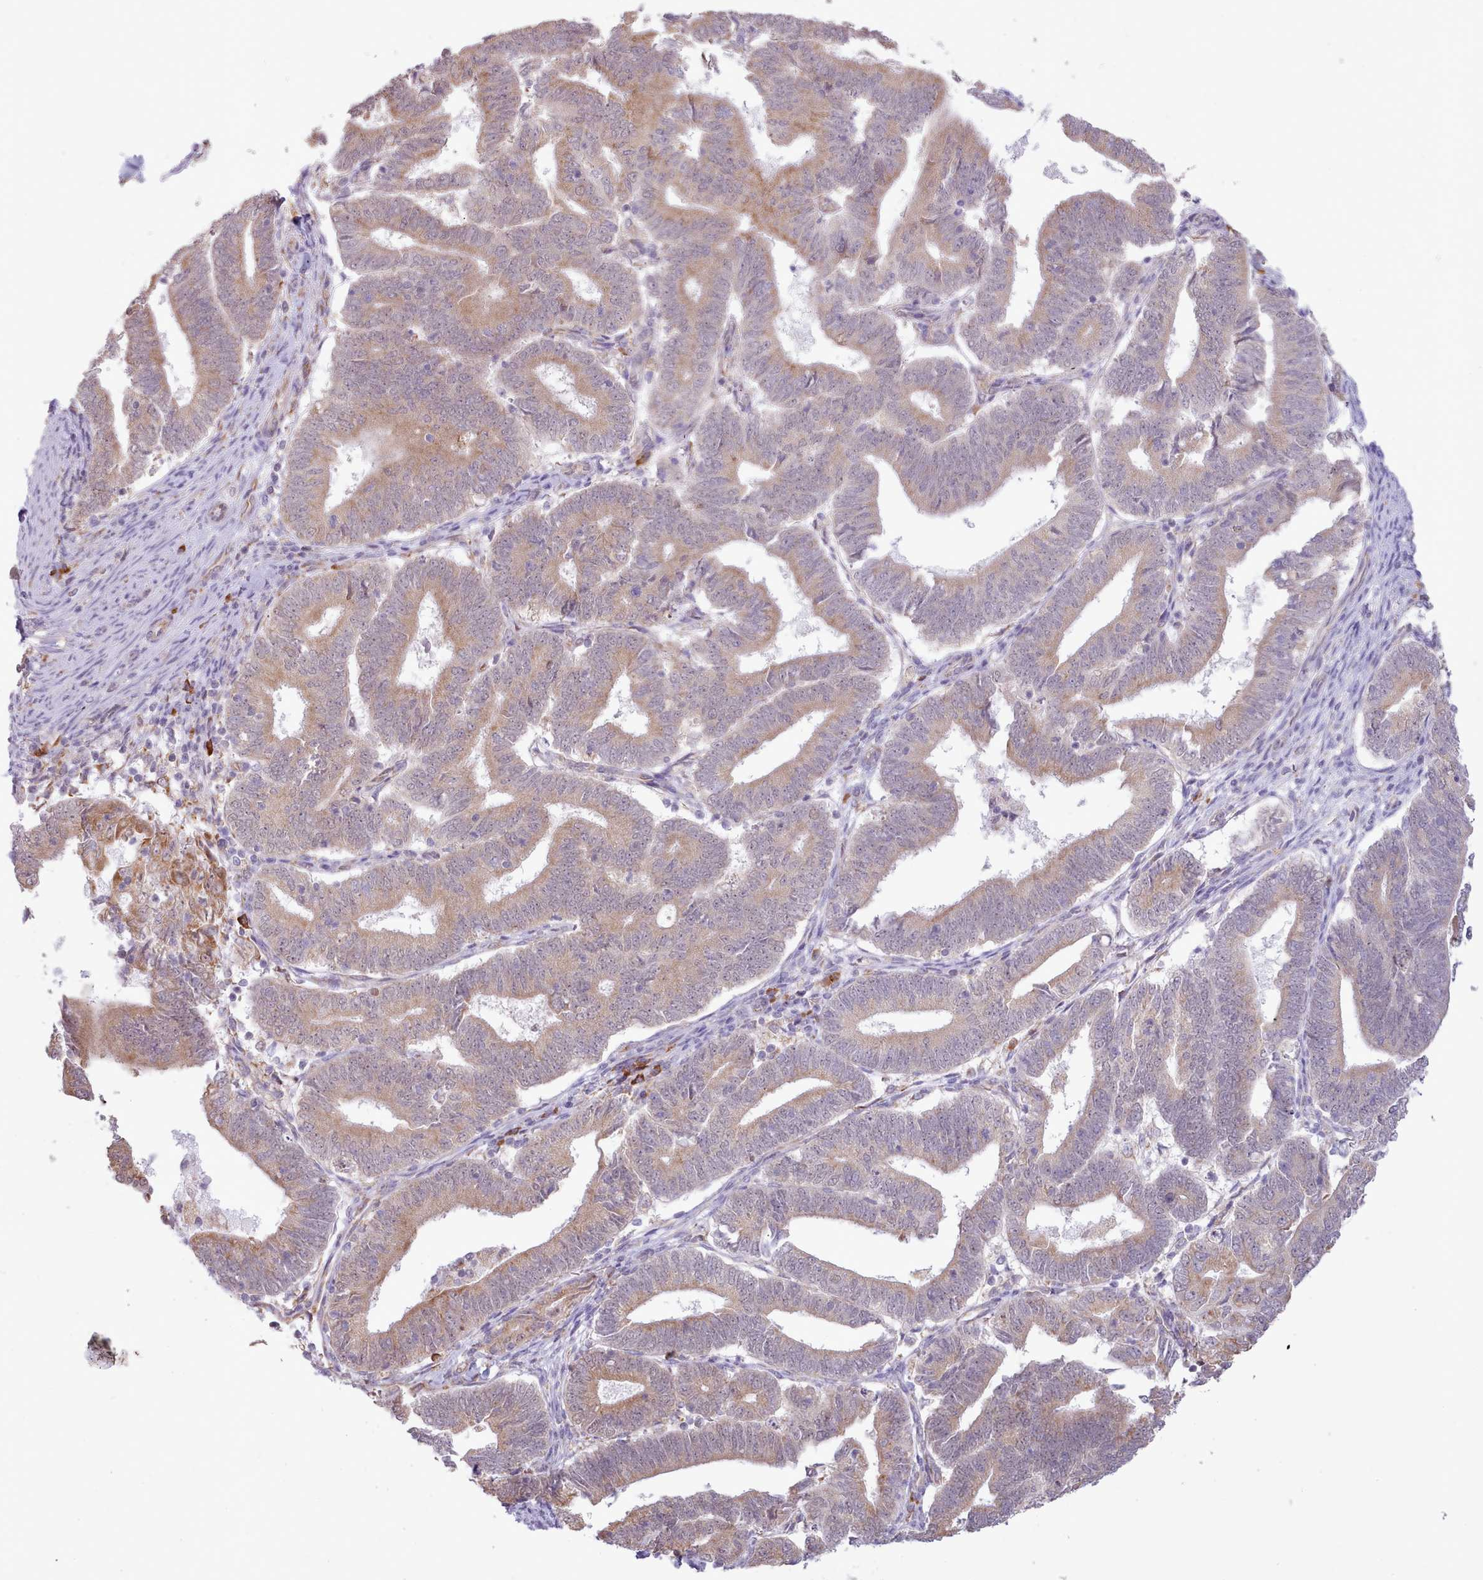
{"staining": {"intensity": "moderate", "quantity": ">75%", "location": "cytoplasmic/membranous"}, "tissue": "endometrial cancer", "cell_type": "Tumor cells", "image_type": "cancer", "snomed": [{"axis": "morphology", "description": "Adenocarcinoma, NOS"}, {"axis": "topography", "description": "Endometrium"}], "caption": "Human endometrial cancer stained for a protein (brown) shows moderate cytoplasmic/membranous positive positivity in approximately >75% of tumor cells.", "gene": "SEC61B", "patient": {"sex": "female", "age": 70}}